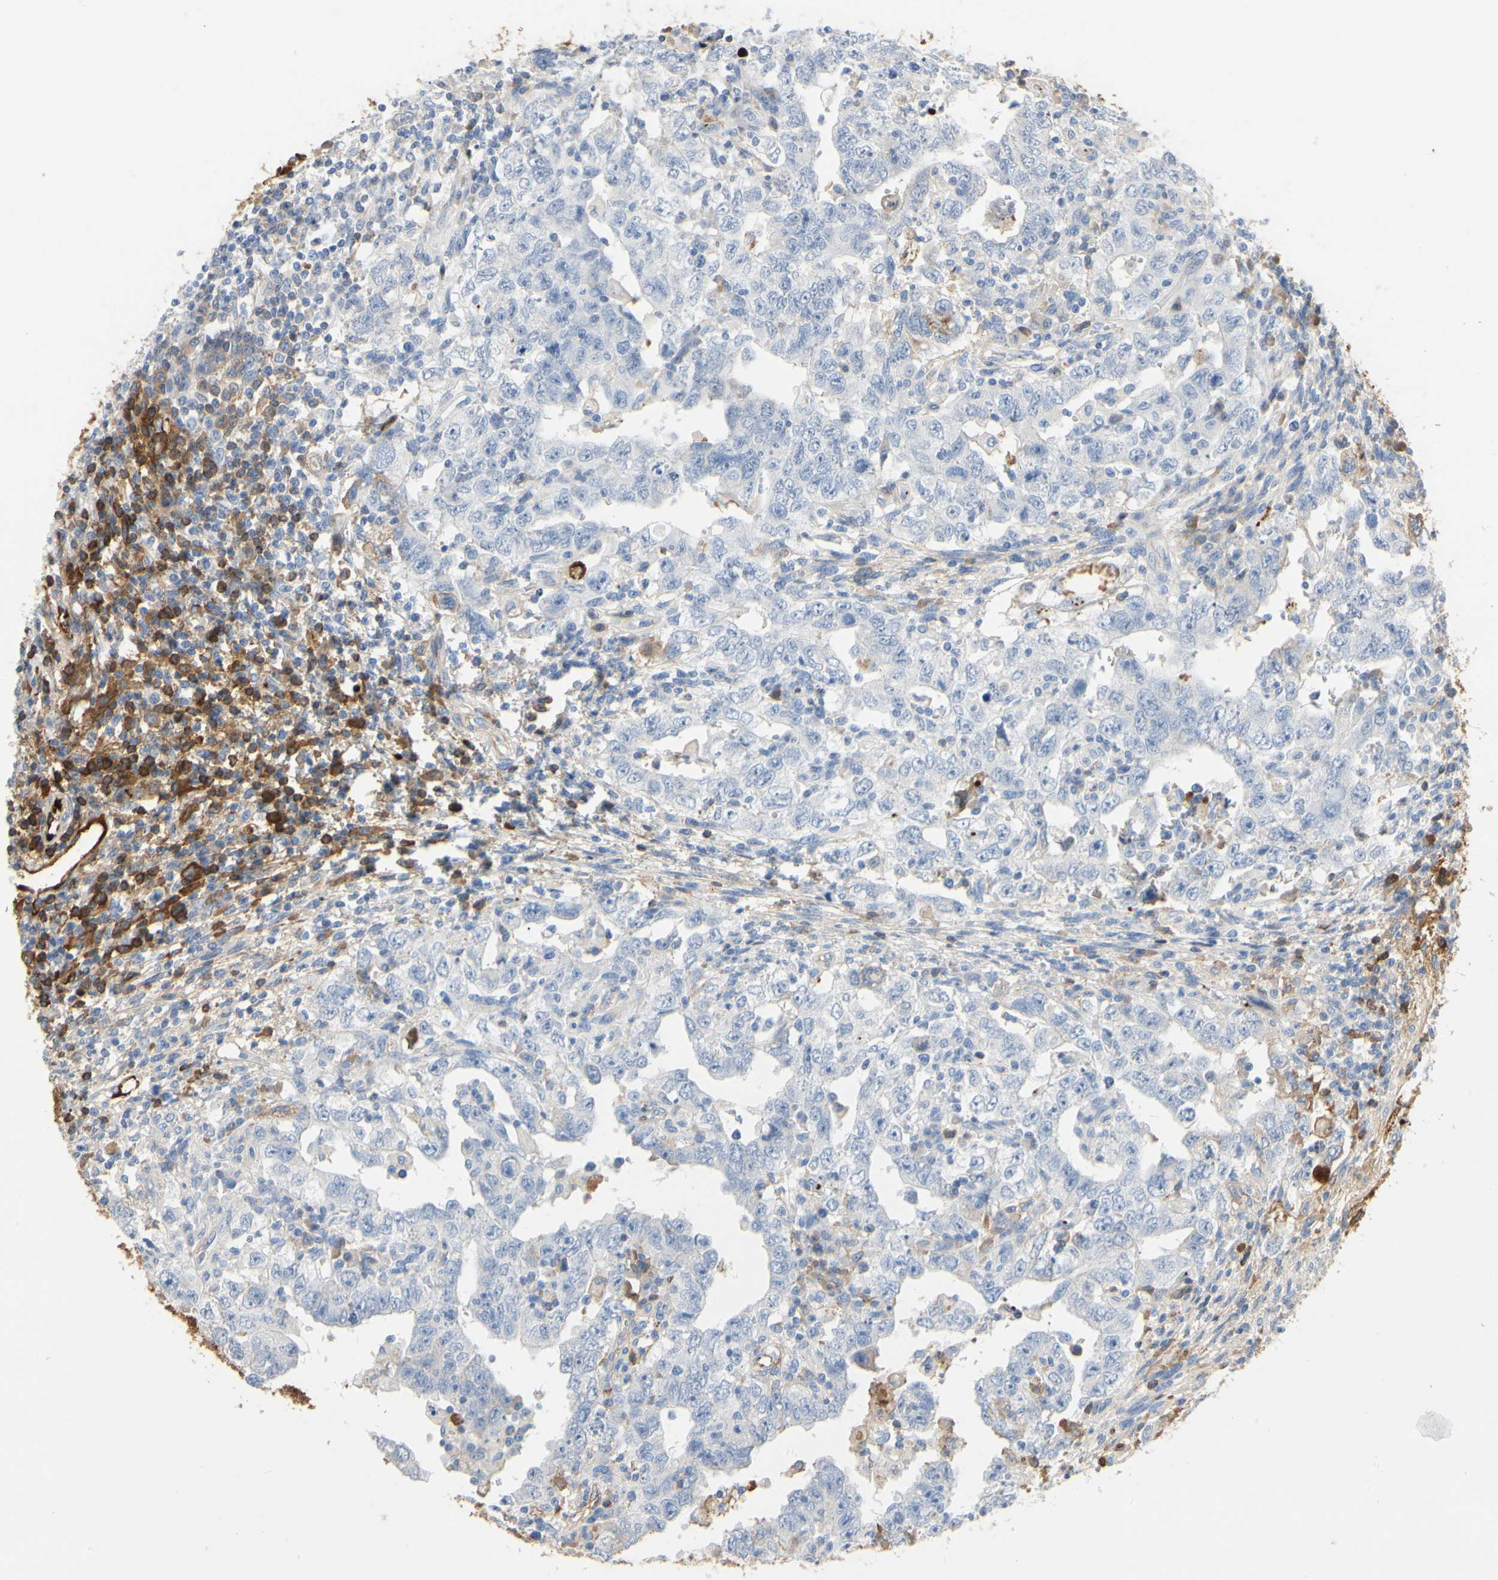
{"staining": {"intensity": "negative", "quantity": "none", "location": "none"}, "tissue": "testis cancer", "cell_type": "Tumor cells", "image_type": "cancer", "snomed": [{"axis": "morphology", "description": "Carcinoma, Embryonal, NOS"}, {"axis": "topography", "description": "Testis"}], "caption": "Immunohistochemistry (IHC) micrograph of human embryonal carcinoma (testis) stained for a protein (brown), which exhibits no positivity in tumor cells.", "gene": "FGB", "patient": {"sex": "male", "age": 26}}